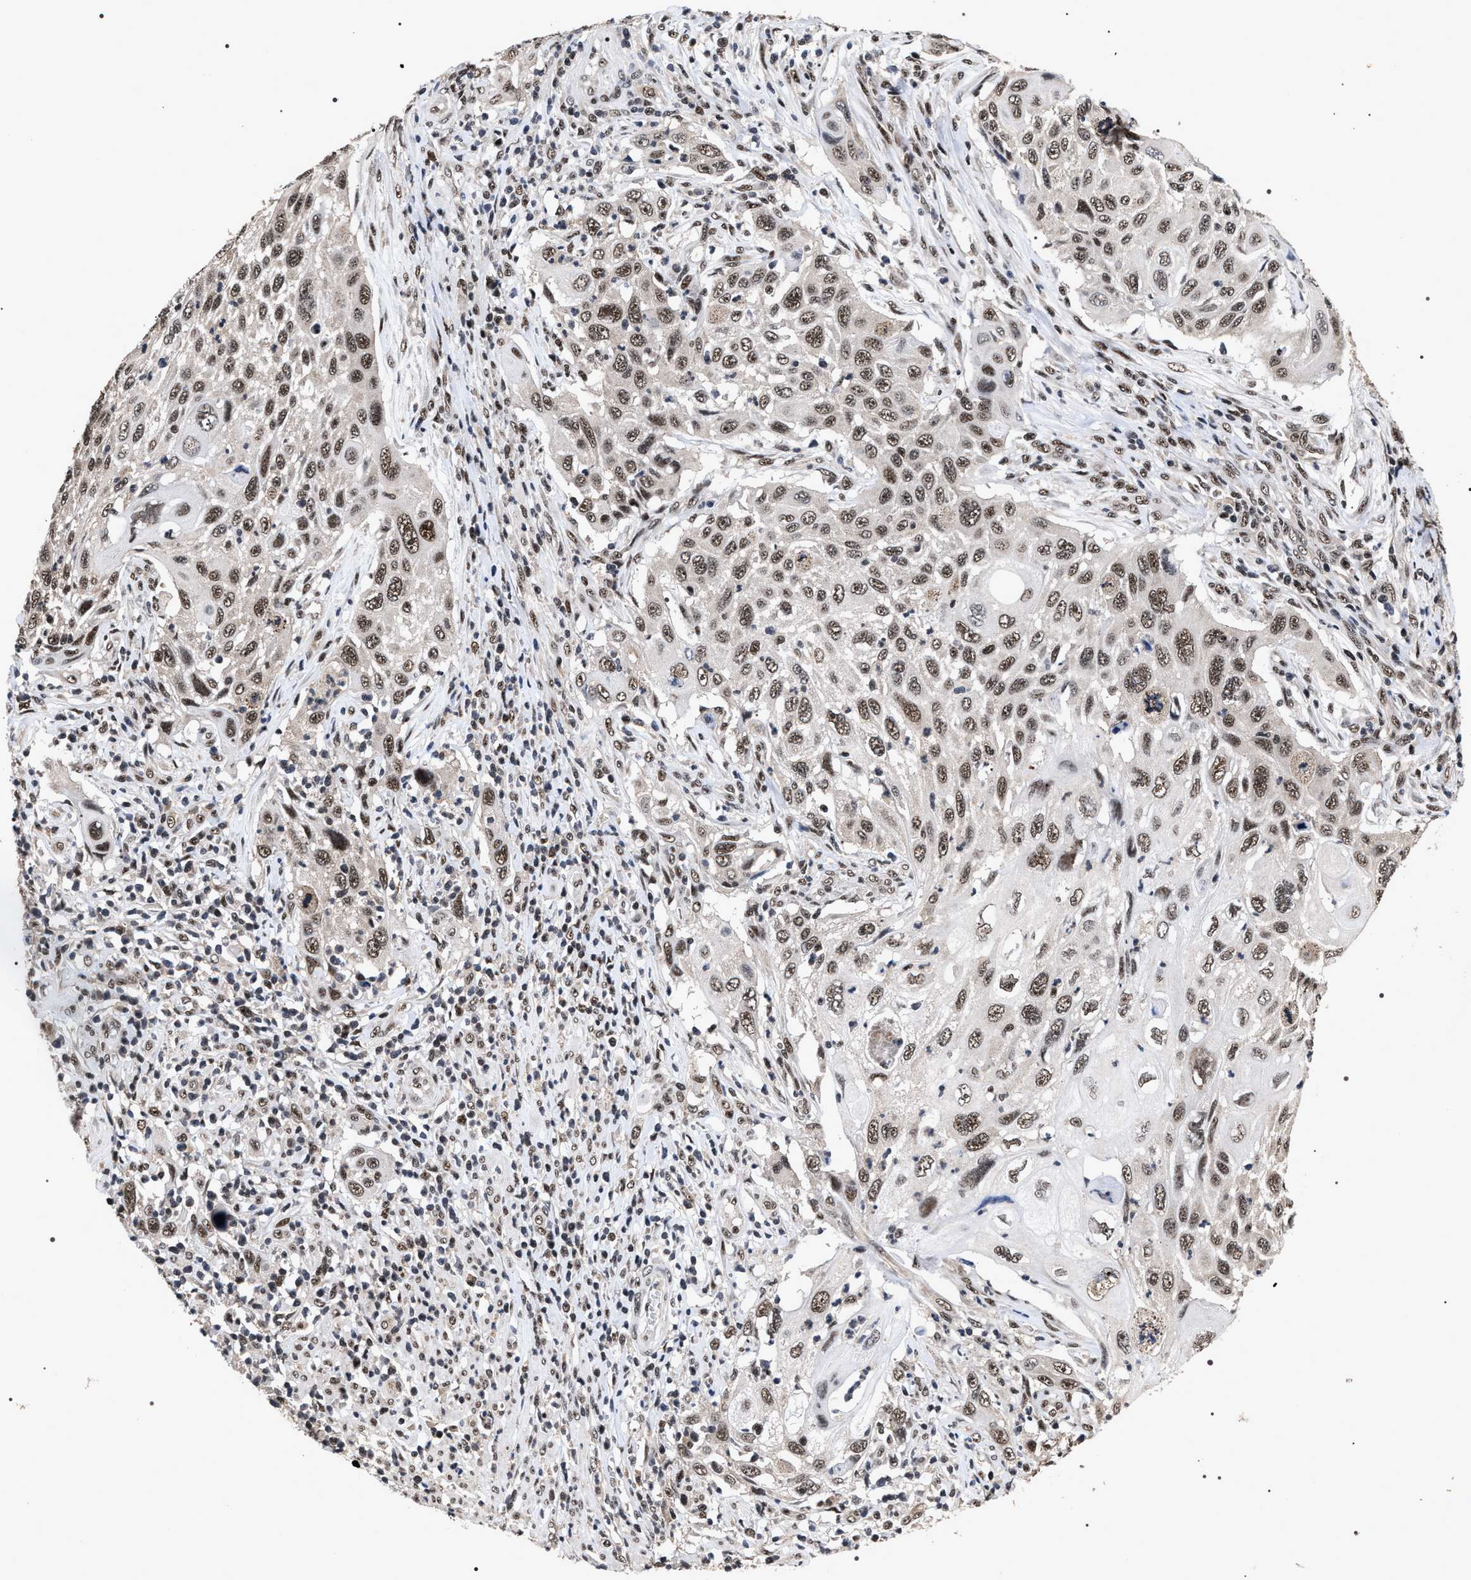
{"staining": {"intensity": "moderate", "quantity": ">75%", "location": "nuclear"}, "tissue": "cervical cancer", "cell_type": "Tumor cells", "image_type": "cancer", "snomed": [{"axis": "morphology", "description": "Squamous cell carcinoma, NOS"}, {"axis": "topography", "description": "Cervix"}], "caption": "This micrograph shows immunohistochemistry (IHC) staining of cervical squamous cell carcinoma, with medium moderate nuclear staining in approximately >75% of tumor cells.", "gene": "RRP1B", "patient": {"sex": "female", "age": 70}}